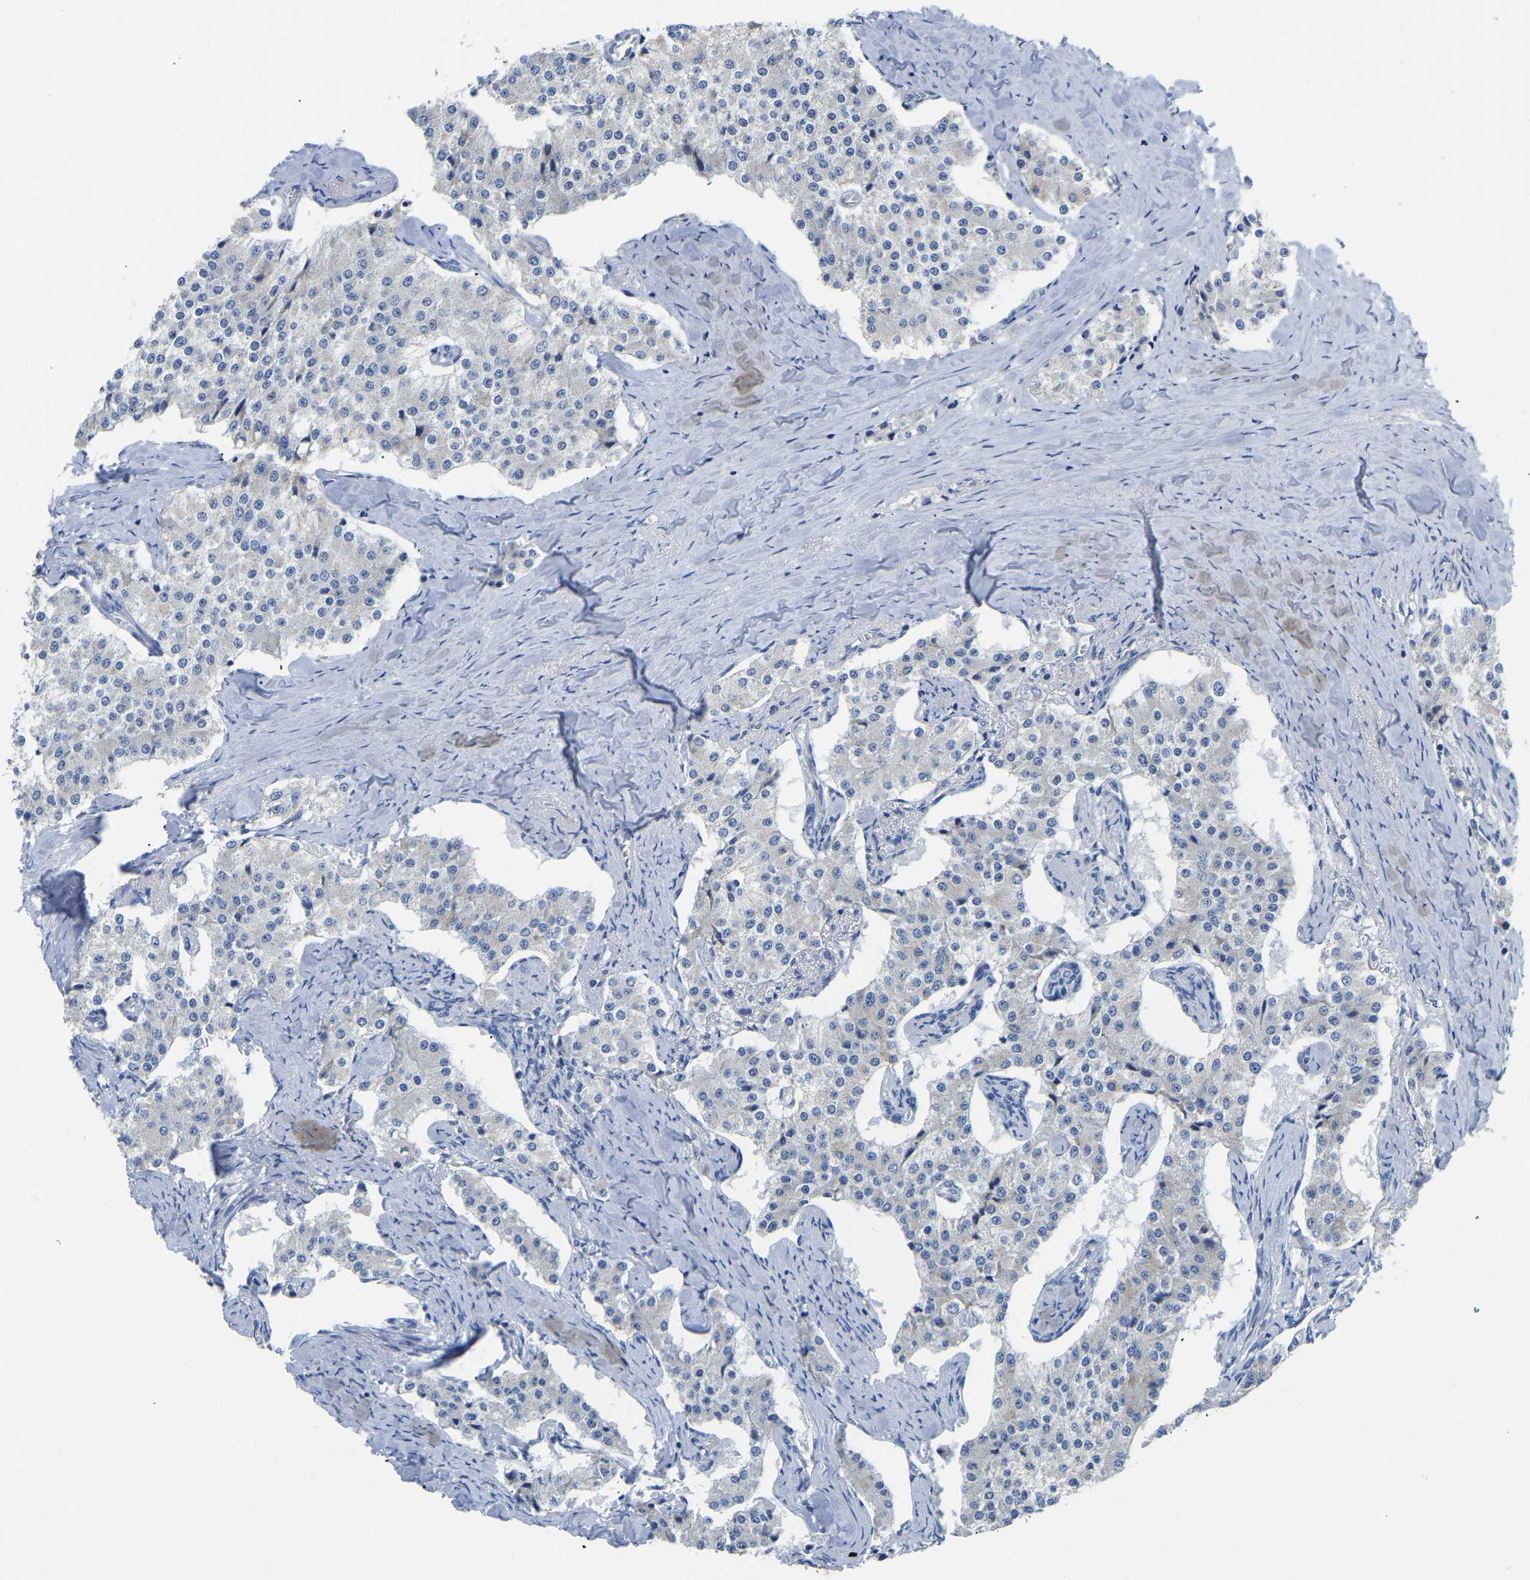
{"staining": {"intensity": "negative", "quantity": "none", "location": "none"}, "tissue": "carcinoid", "cell_type": "Tumor cells", "image_type": "cancer", "snomed": [{"axis": "morphology", "description": "Carcinoid, malignant, NOS"}, {"axis": "topography", "description": "Colon"}], "caption": "A micrograph of carcinoid stained for a protein shows no brown staining in tumor cells.", "gene": "ETFA", "patient": {"sex": "female", "age": 52}}